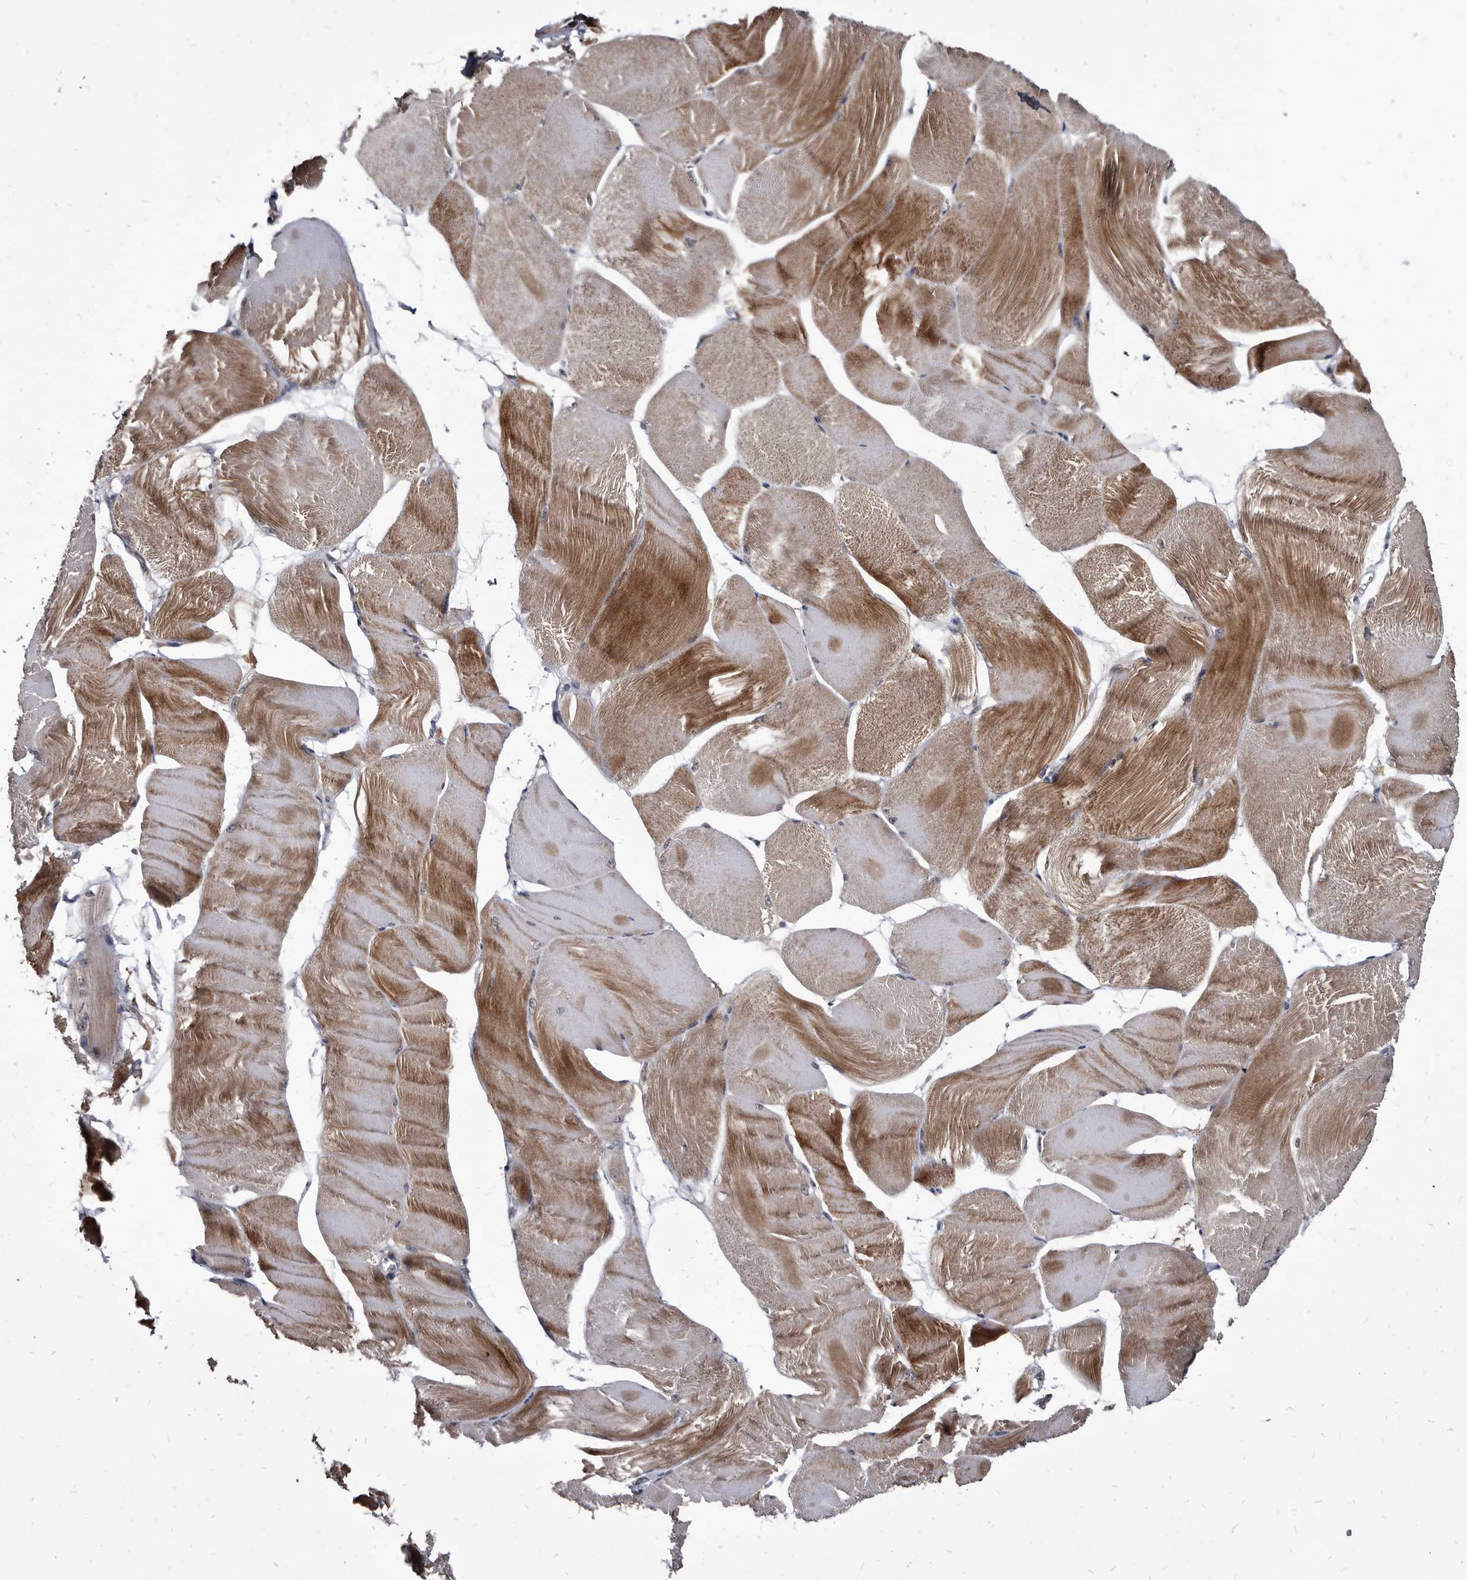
{"staining": {"intensity": "strong", "quantity": "25%-75%", "location": "cytoplasmic/membranous"}, "tissue": "skeletal muscle", "cell_type": "Myocytes", "image_type": "normal", "snomed": [{"axis": "morphology", "description": "Normal tissue, NOS"}, {"axis": "morphology", "description": "Basal cell carcinoma"}, {"axis": "topography", "description": "Skeletal muscle"}], "caption": "IHC histopathology image of benign skeletal muscle stained for a protein (brown), which reveals high levels of strong cytoplasmic/membranous positivity in about 25%-75% of myocytes.", "gene": "PROM1", "patient": {"sex": "female", "age": 64}}